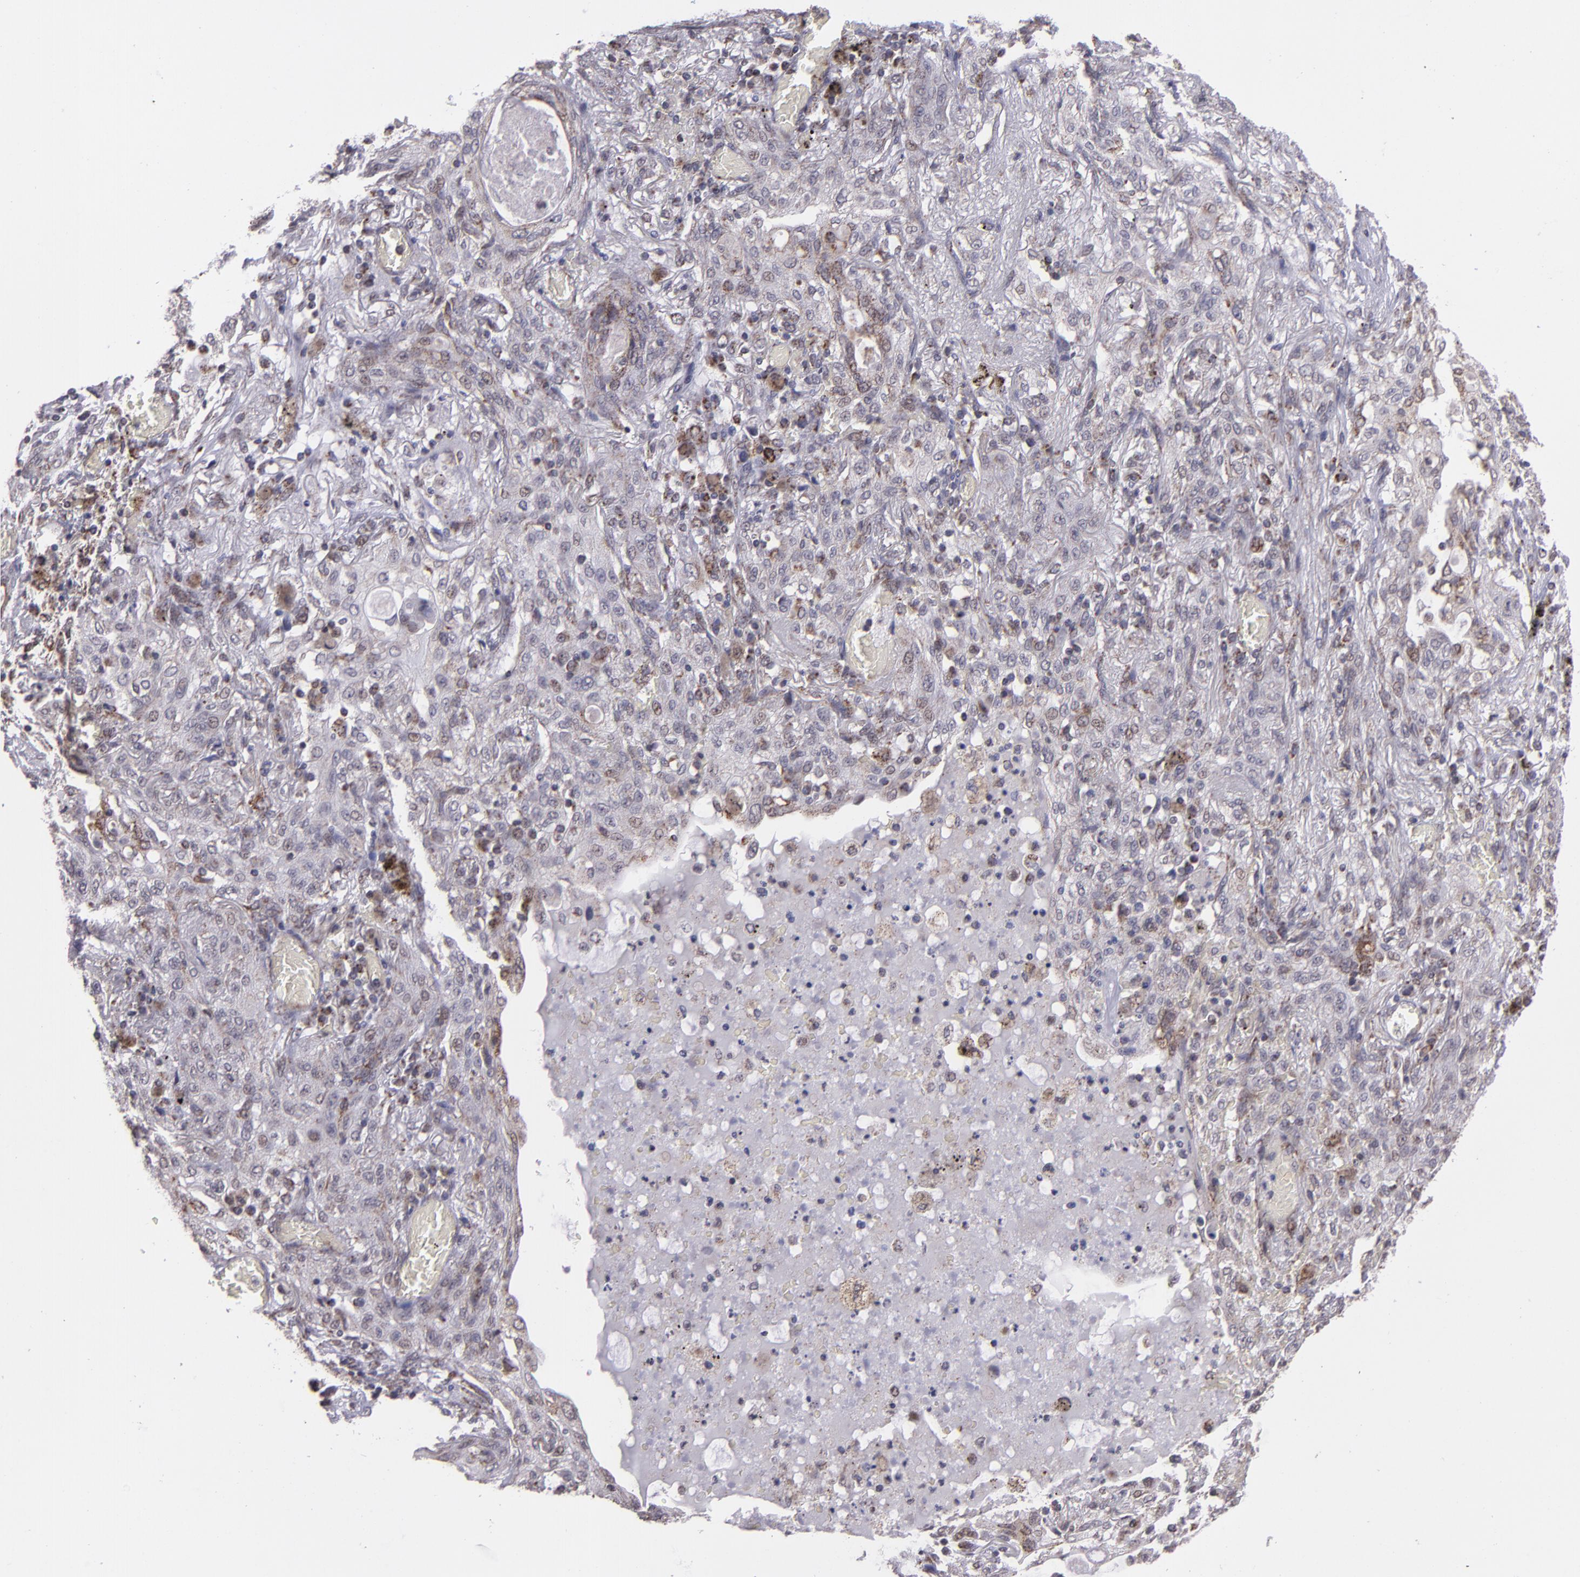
{"staining": {"intensity": "weak", "quantity": "25%-75%", "location": "cytoplasmic/membranous,nuclear"}, "tissue": "lung cancer", "cell_type": "Tumor cells", "image_type": "cancer", "snomed": [{"axis": "morphology", "description": "Squamous cell carcinoma, NOS"}, {"axis": "topography", "description": "Lung"}], "caption": "Approximately 25%-75% of tumor cells in lung cancer (squamous cell carcinoma) display weak cytoplasmic/membranous and nuclear protein expression as visualized by brown immunohistochemical staining.", "gene": "LONP1", "patient": {"sex": "female", "age": 47}}